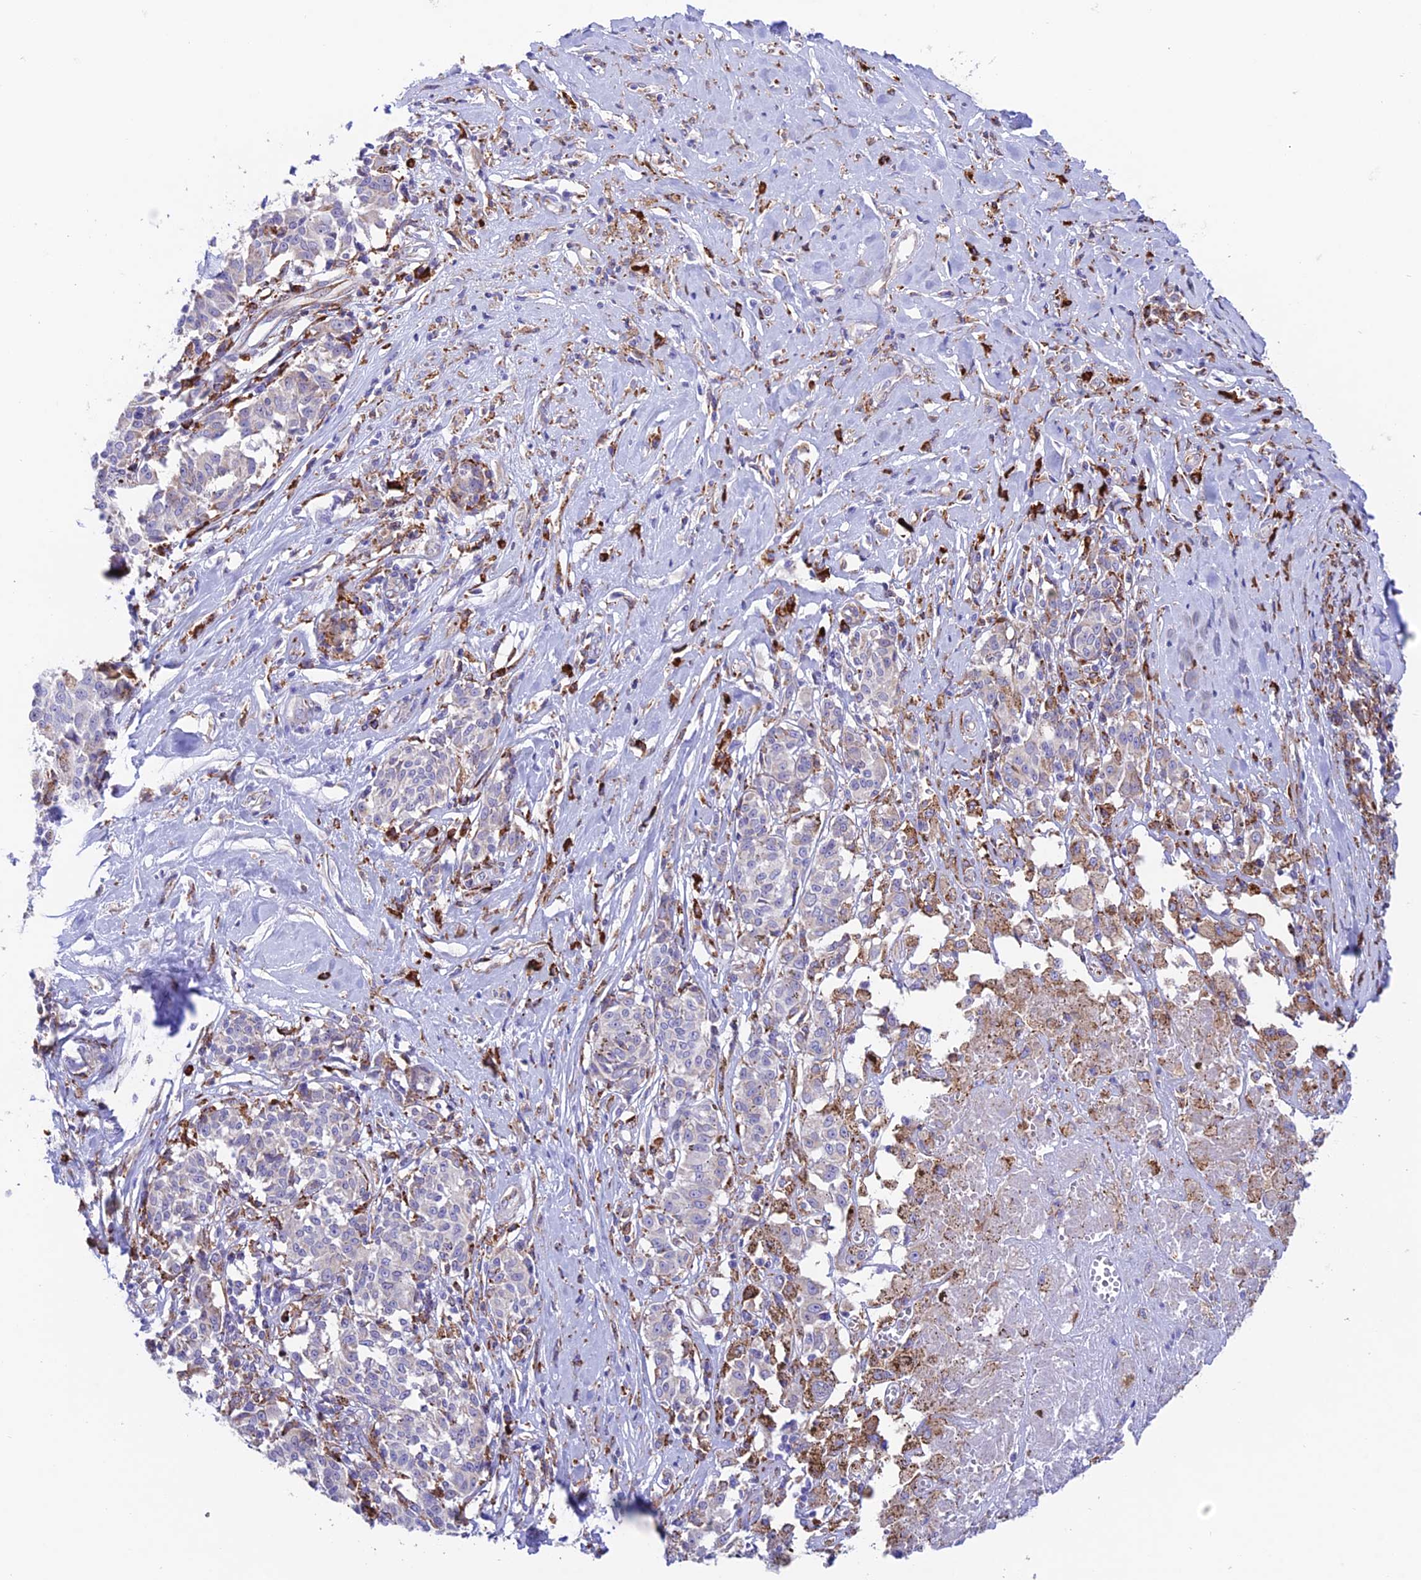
{"staining": {"intensity": "negative", "quantity": "none", "location": "none"}, "tissue": "melanoma", "cell_type": "Tumor cells", "image_type": "cancer", "snomed": [{"axis": "morphology", "description": "Malignant melanoma, NOS"}, {"axis": "topography", "description": "Skin"}], "caption": "Histopathology image shows no protein expression in tumor cells of melanoma tissue.", "gene": "TUBGCP6", "patient": {"sex": "female", "age": 72}}